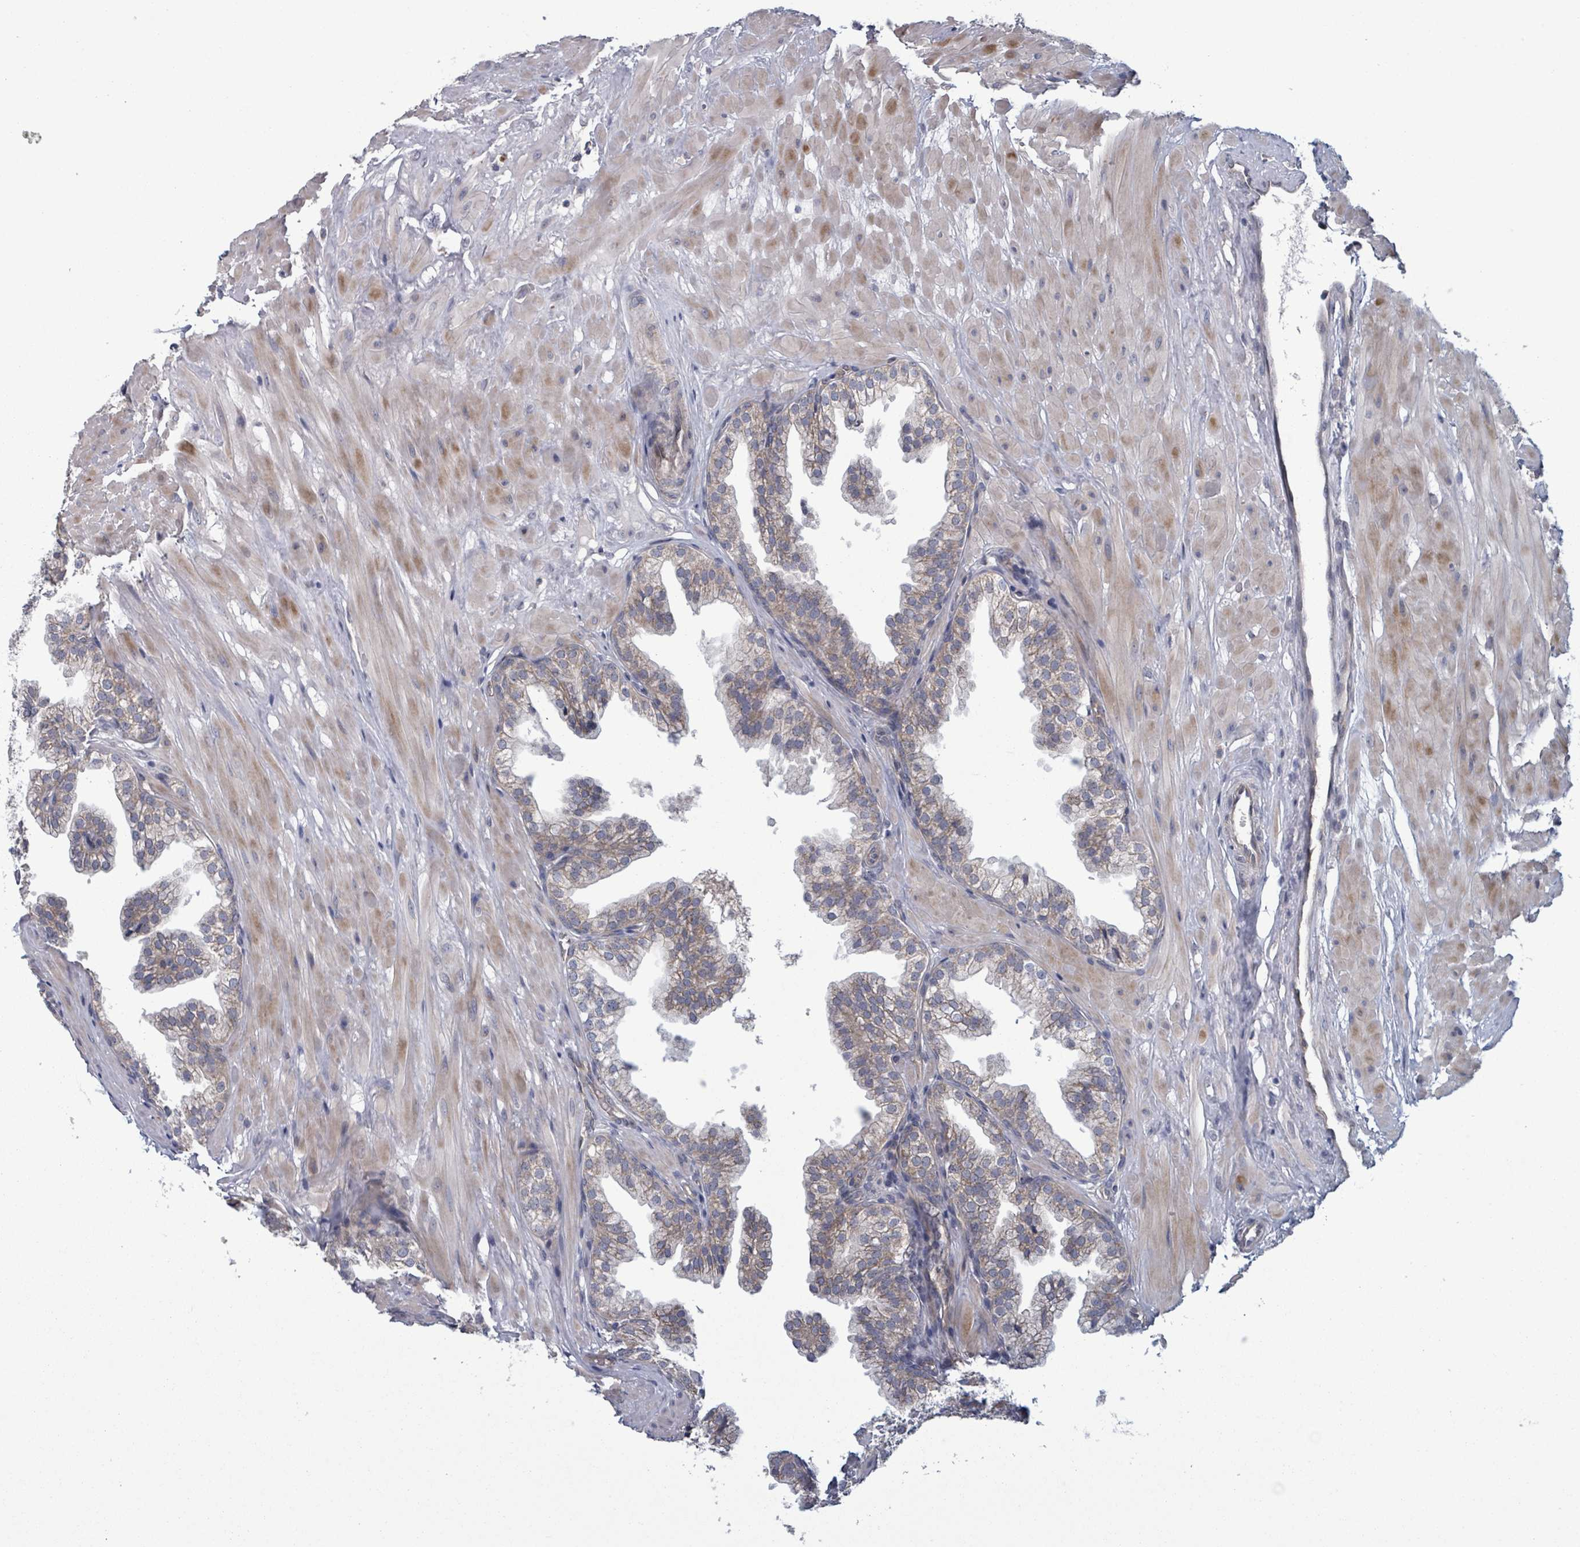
{"staining": {"intensity": "weak", "quantity": "25%-75%", "location": "cytoplasmic/membranous"}, "tissue": "prostate", "cell_type": "Glandular cells", "image_type": "normal", "snomed": [{"axis": "morphology", "description": "Normal tissue, NOS"}, {"axis": "topography", "description": "Prostate"}, {"axis": "topography", "description": "Peripheral nerve tissue"}], "caption": "Immunohistochemical staining of normal human prostate displays low levels of weak cytoplasmic/membranous positivity in approximately 25%-75% of glandular cells.", "gene": "FKBP1A", "patient": {"sex": "male", "age": 55}}